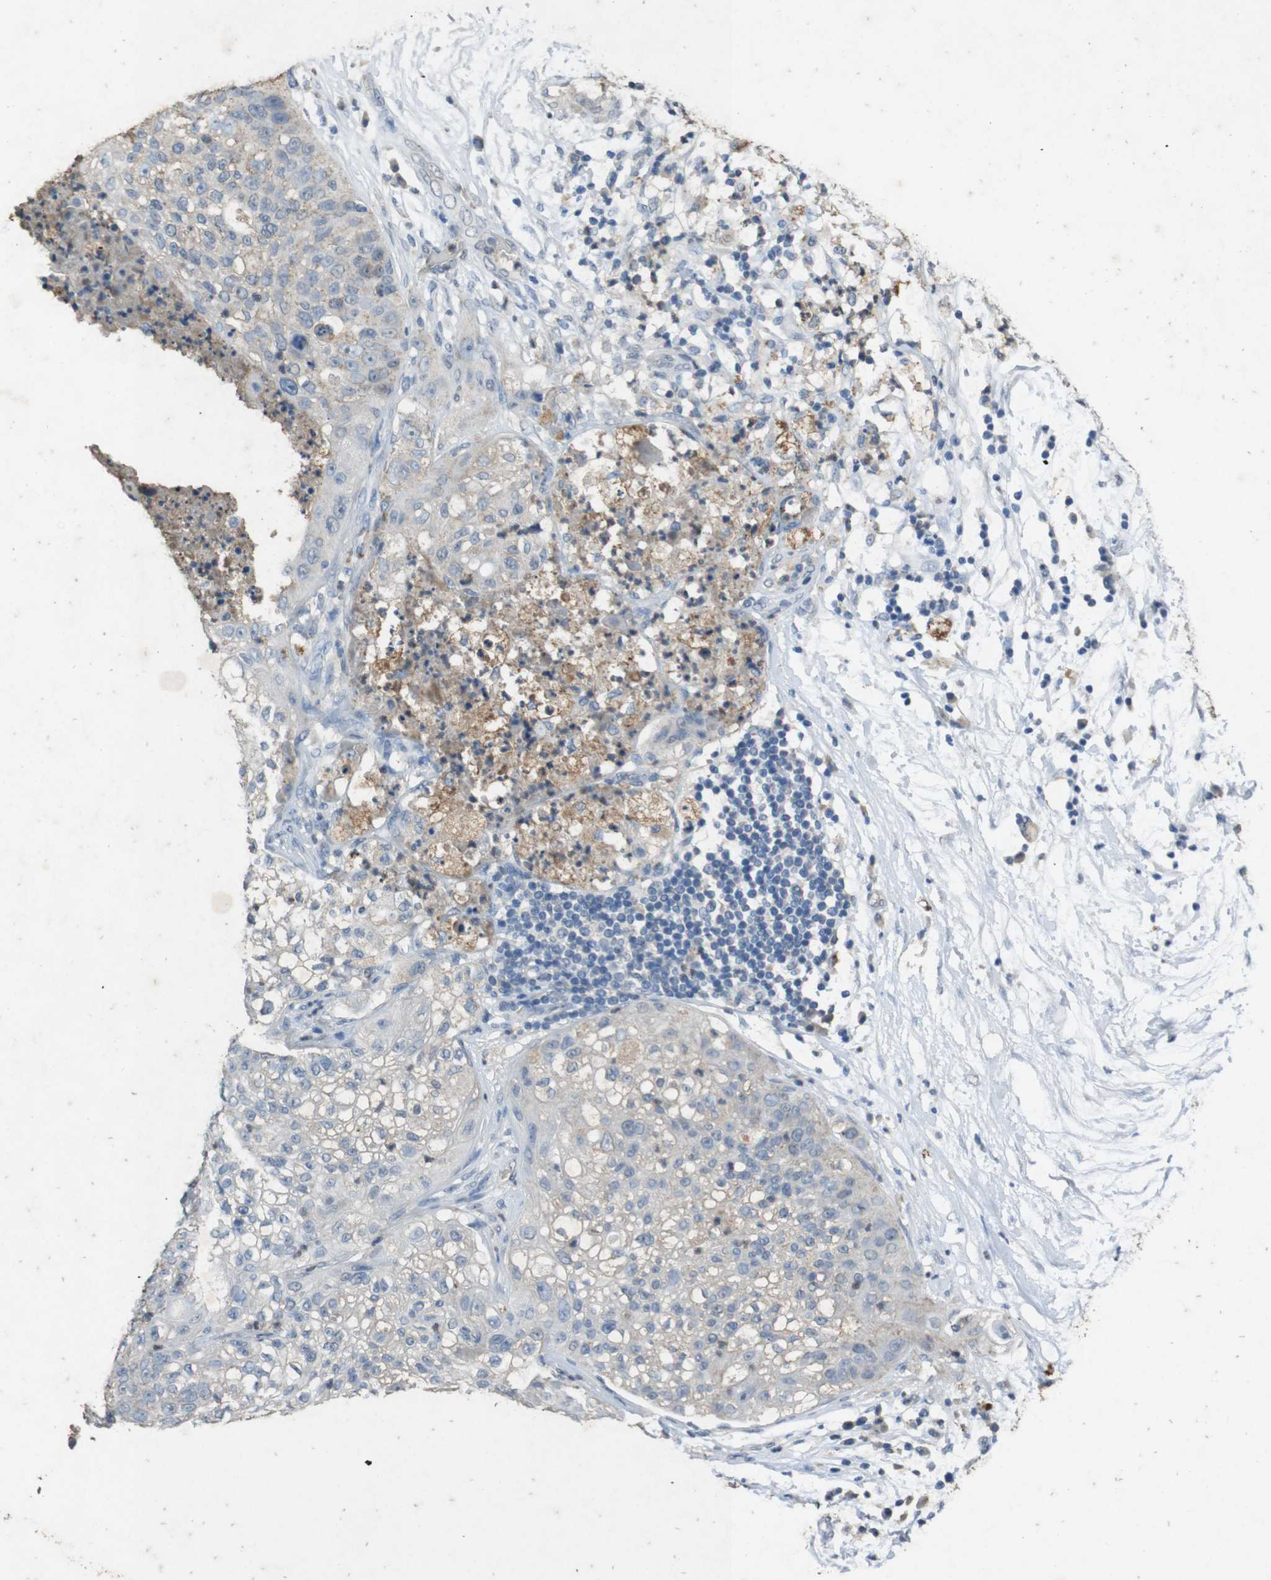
{"staining": {"intensity": "weak", "quantity": "<25%", "location": "cytoplasmic/membranous"}, "tissue": "lung cancer", "cell_type": "Tumor cells", "image_type": "cancer", "snomed": [{"axis": "morphology", "description": "Inflammation, NOS"}, {"axis": "morphology", "description": "Squamous cell carcinoma, NOS"}, {"axis": "topography", "description": "Lymph node"}, {"axis": "topography", "description": "Soft tissue"}, {"axis": "topography", "description": "Lung"}], "caption": "DAB immunohistochemical staining of lung cancer shows no significant staining in tumor cells.", "gene": "STBD1", "patient": {"sex": "male", "age": 66}}